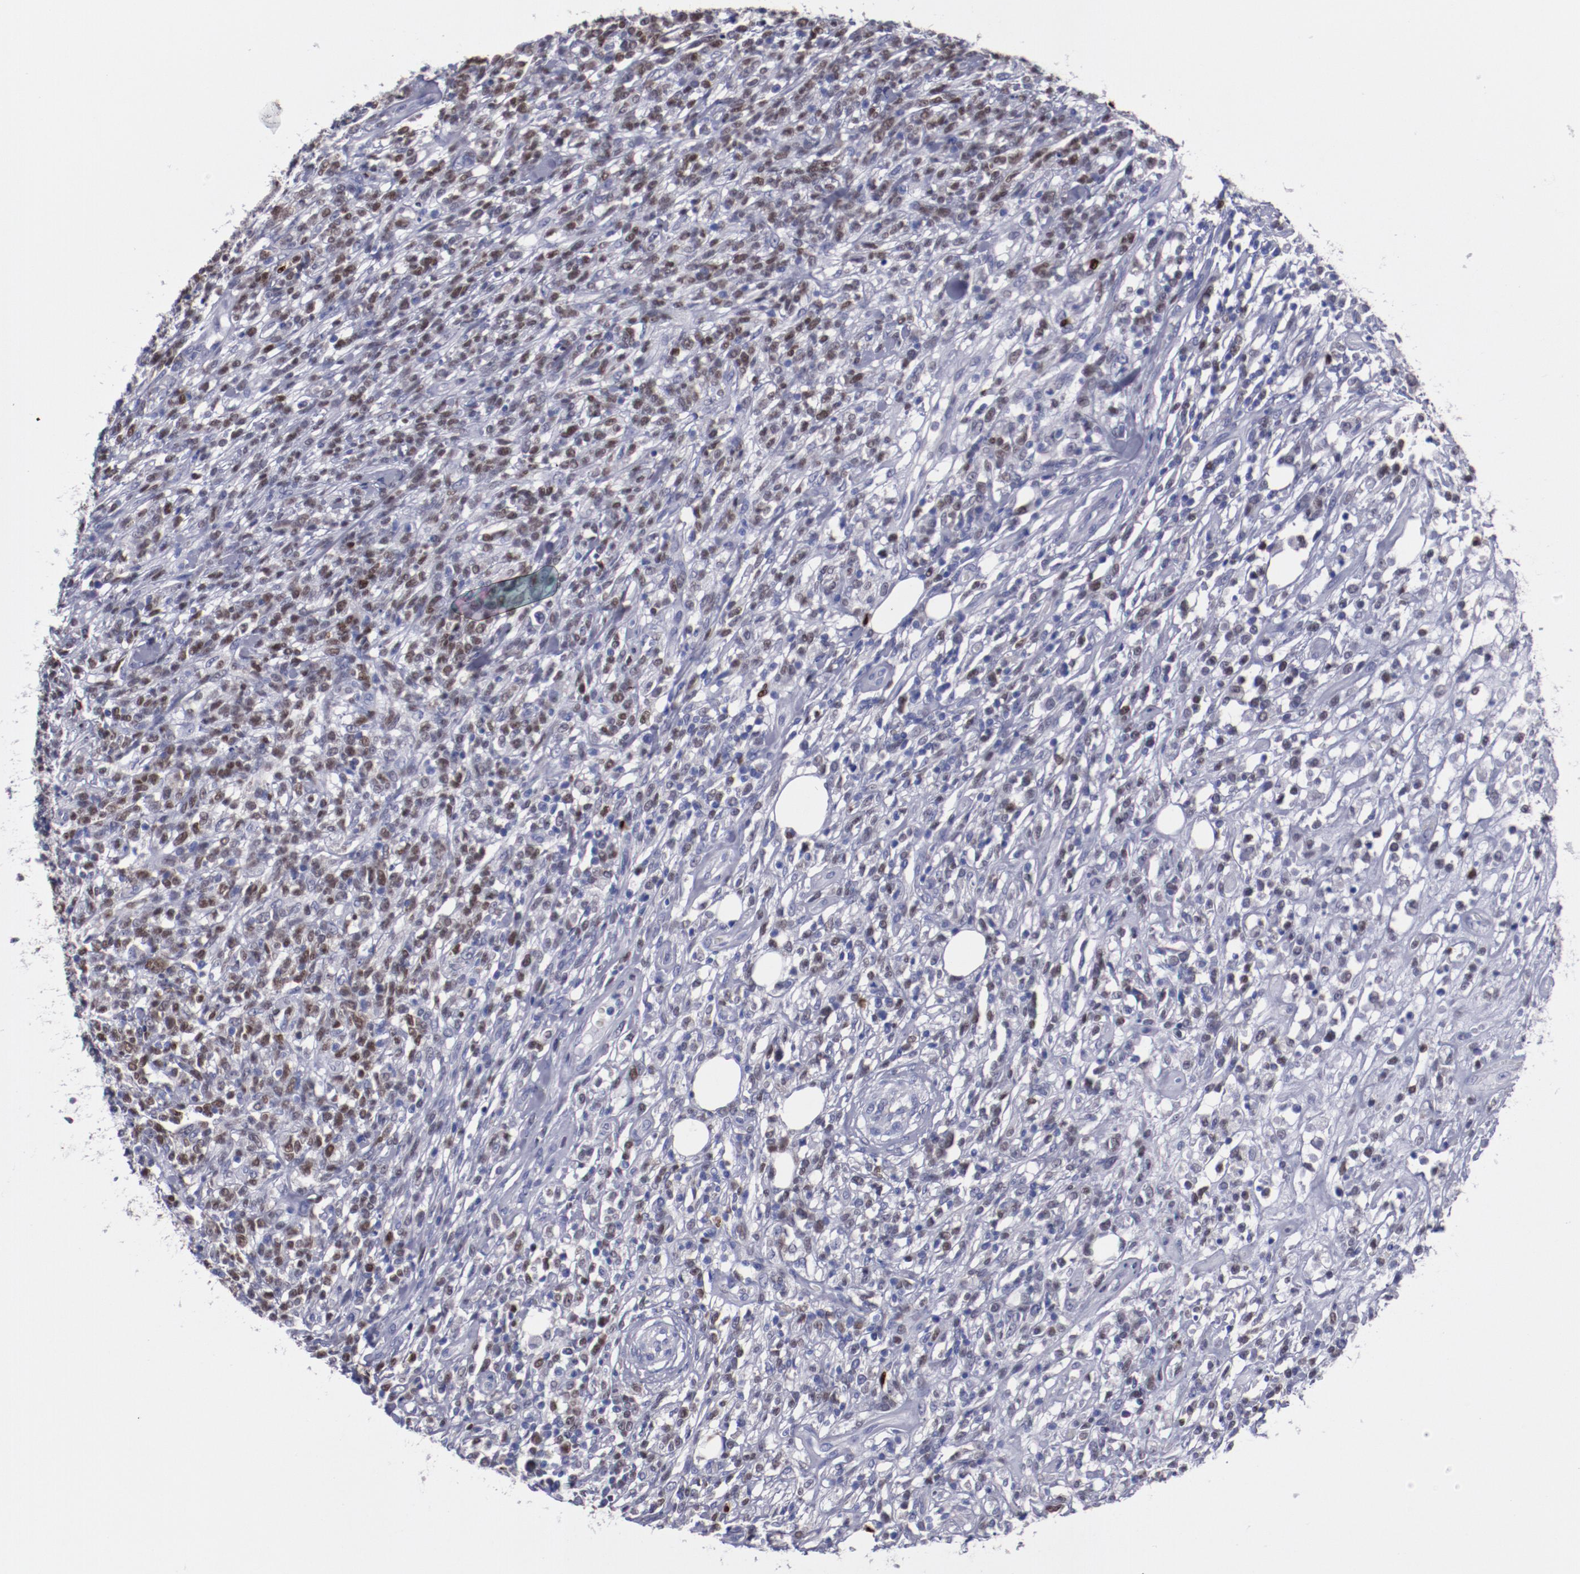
{"staining": {"intensity": "moderate", "quantity": "25%-75%", "location": "nuclear"}, "tissue": "lymphoma", "cell_type": "Tumor cells", "image_type": "cancer", "snomed": [{"axis": "morphology", "description": "Malignant lymphoma, non-Hodgkin's type, High grade"}, {"axis": "topography", "description": "Lymph node"}], "caption": "Tumor cells demonstrate medium levels of moderate nuclear expression in approximately 25%-75% of cells in human lymphoma.", "gene": "IRF8", "patient": {"sex": "female", "age": 73}}